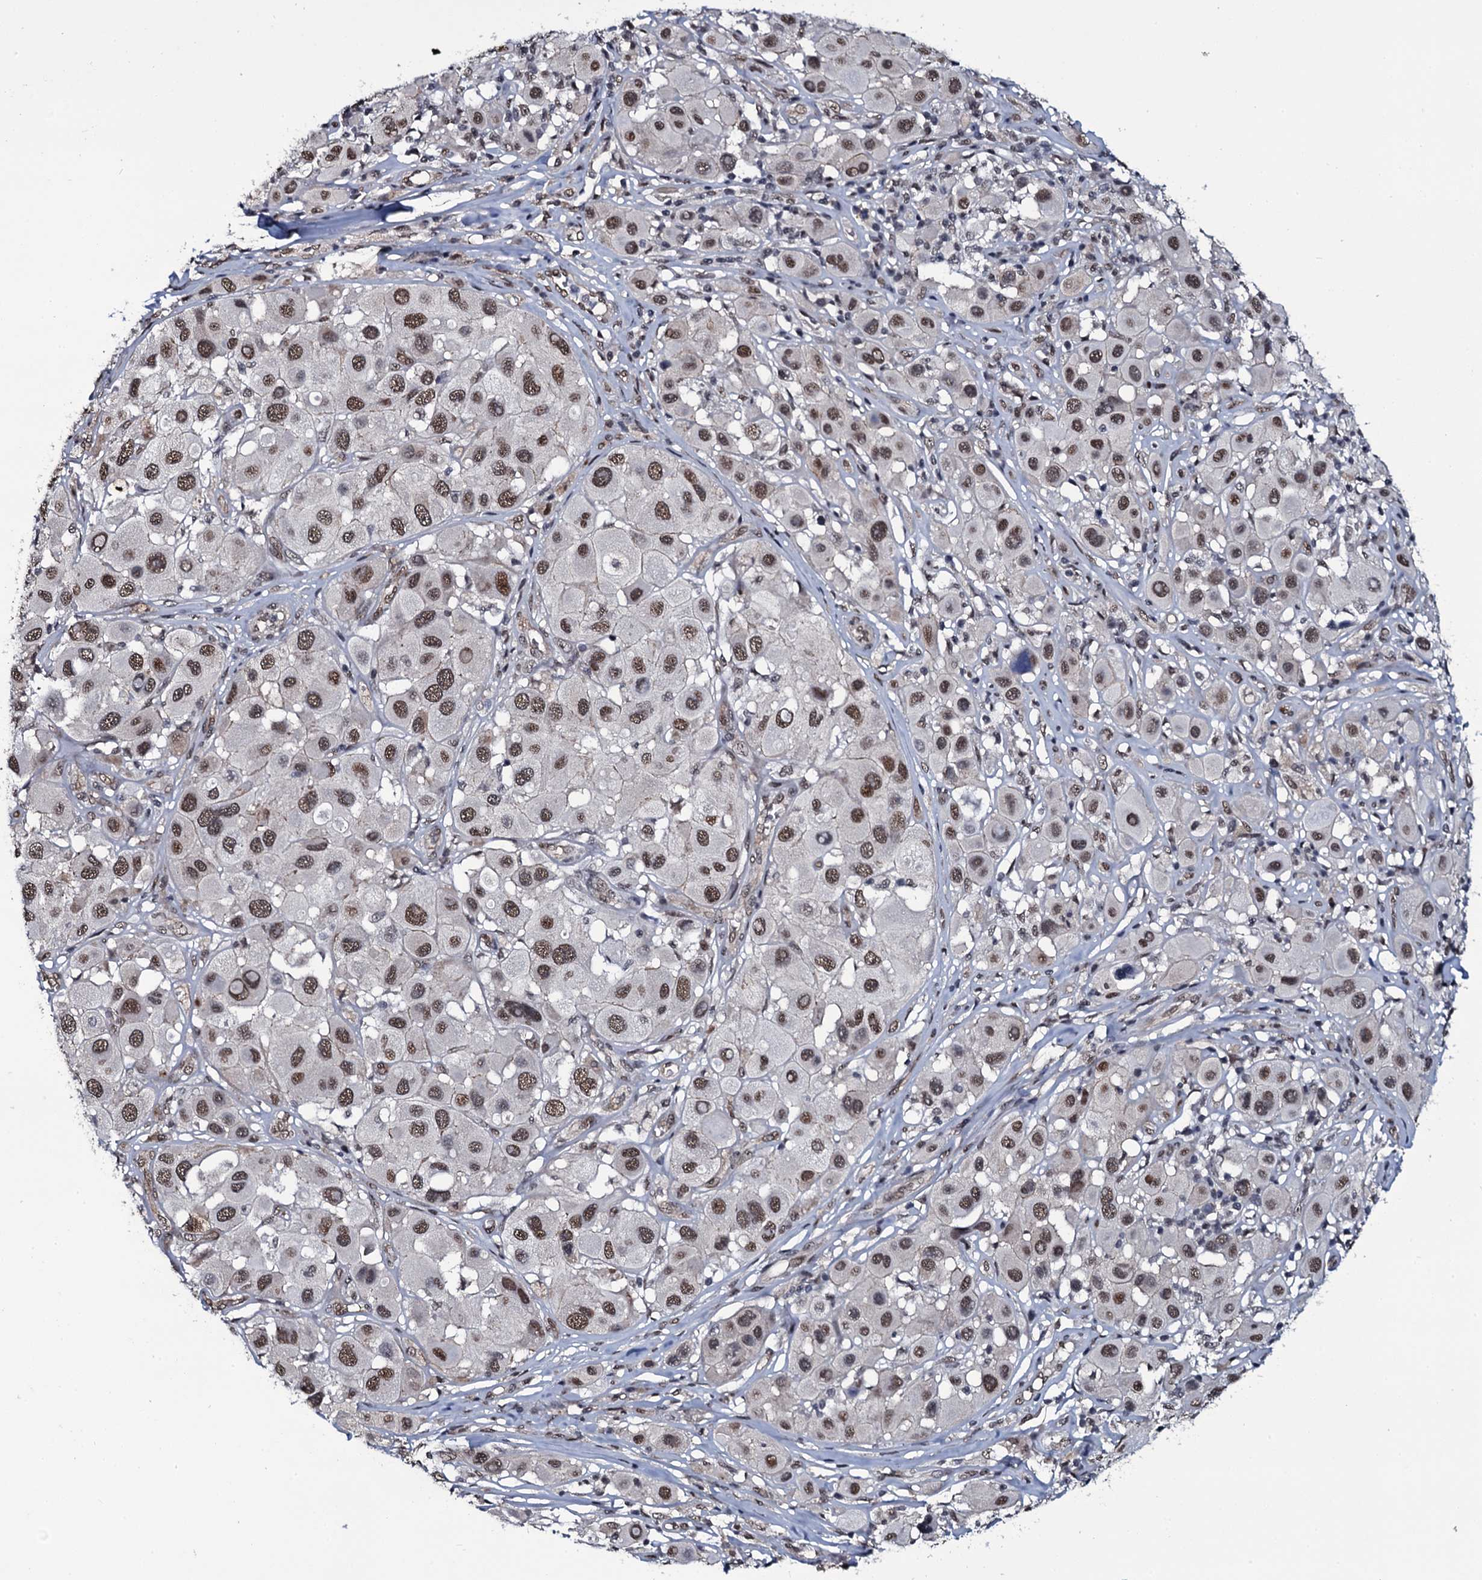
{"staining": {"intensity": "moderate", "quantity": ">75%", "location": "nuclear"}, "tissue": "melanoma", "cell_type": "Tumor cells", "image_type": "cancer", "snomed": [{"axis": "morphology", "description": "Malignant melanoma, Metastatic site"}, {"axis": "topography", "description": "Skin"}], "caption": "This image displays immunohistochemistry (IHC) staining of melanoma, with medium moderate nuclear positivity in about >75% of tumor cells.", "gene": "SH2D4B", "patient": {"sex": "male", "age": 41}}